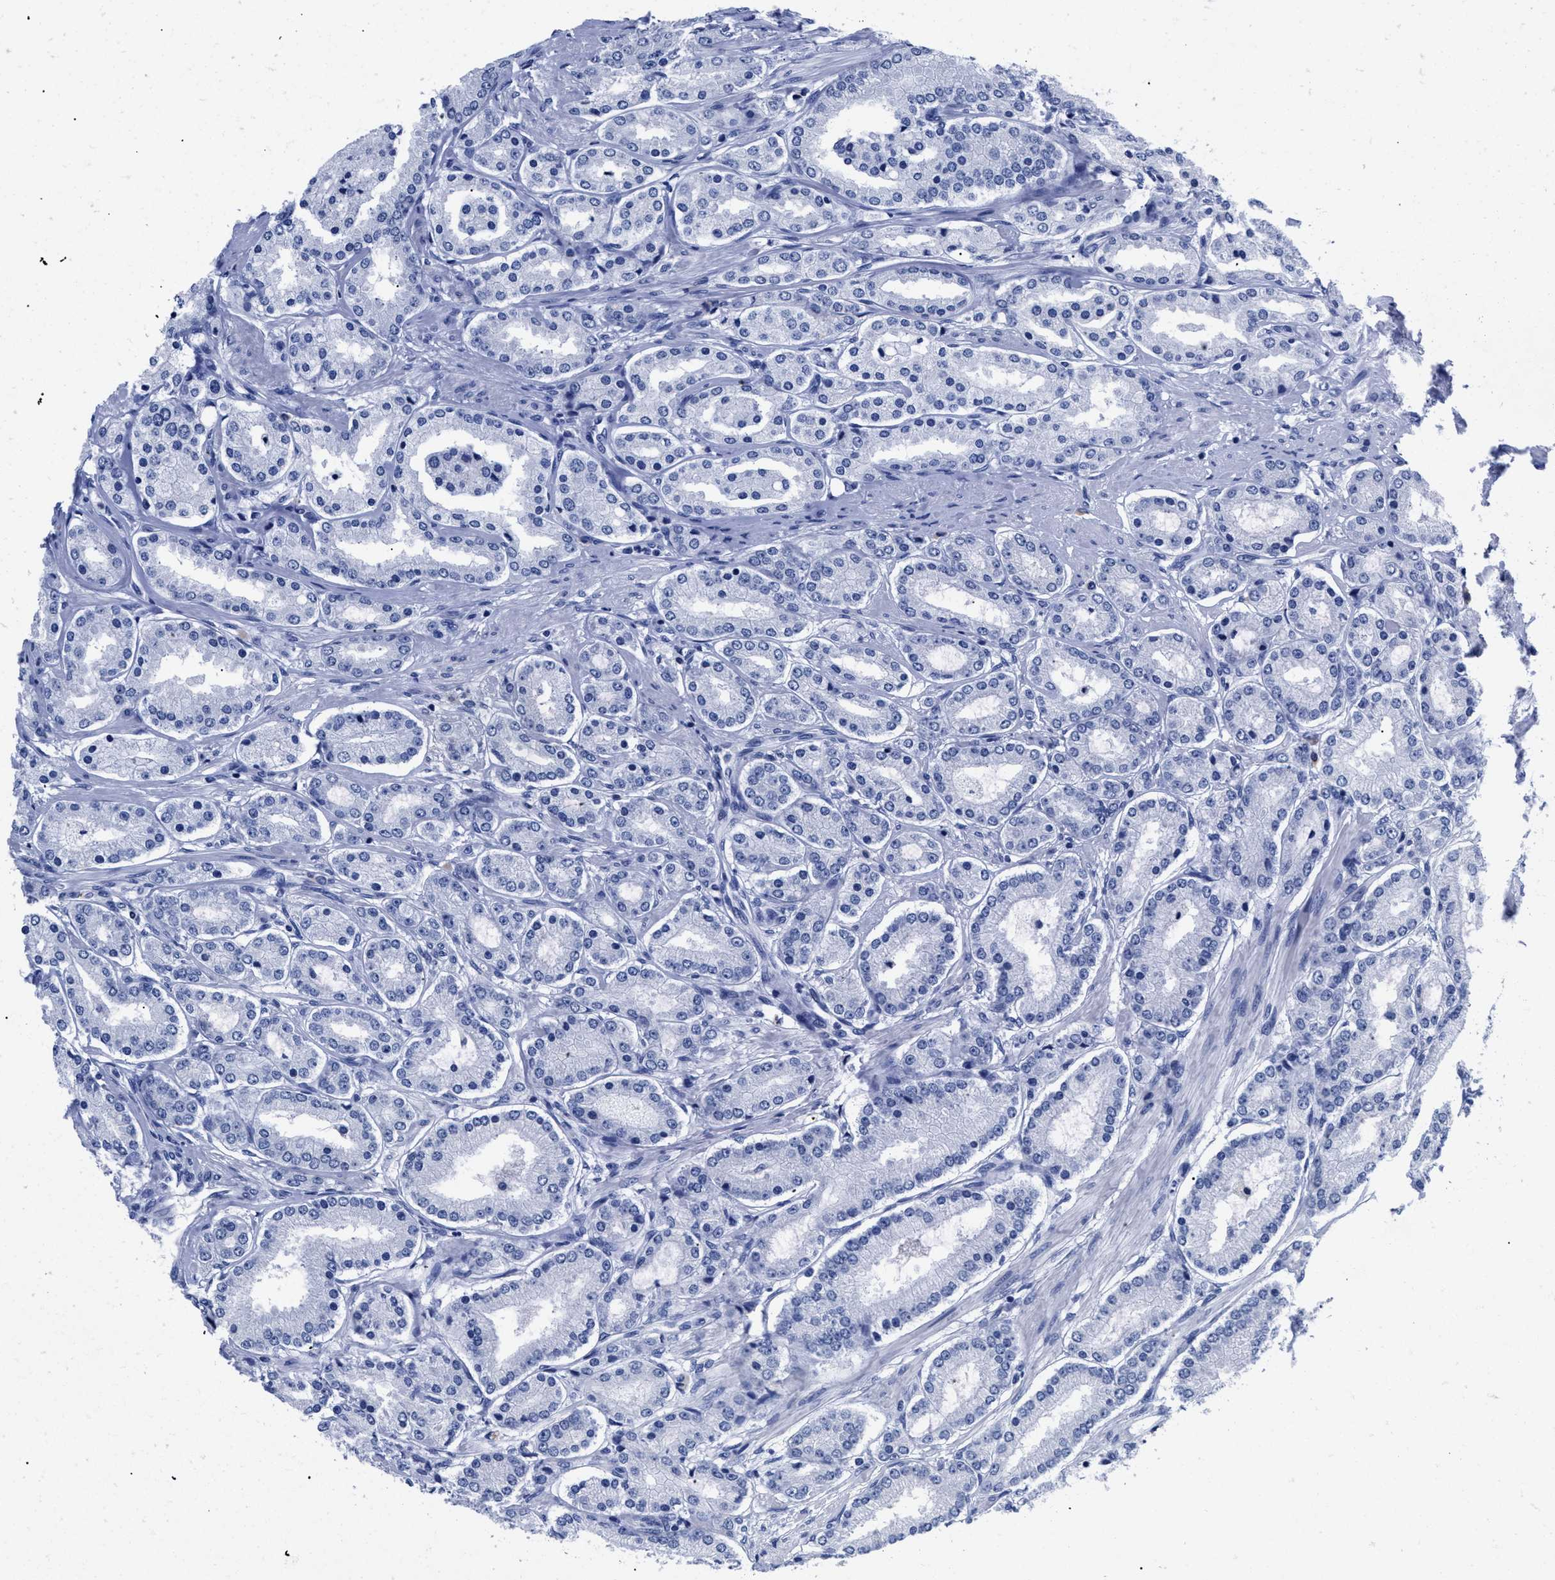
{"staining": {"intensity": "negative", "quantity": "none", "location": "none"}, "tissue": "prostate cancer", "cell_type": "Tumor cells", "image_type": "cancer", "snomed": [{"axis": "morphology", "description": "Adenocarcinoma, Low grade"}, {"axis": "topography", "description": "Prostate"}], "caption": "Protein analysis of prostate low-grade adenocarcinoma reveals no significant staining in tumor cells.", "gene": "TREML1", "patient": {"sex": "male", "age": 63}}